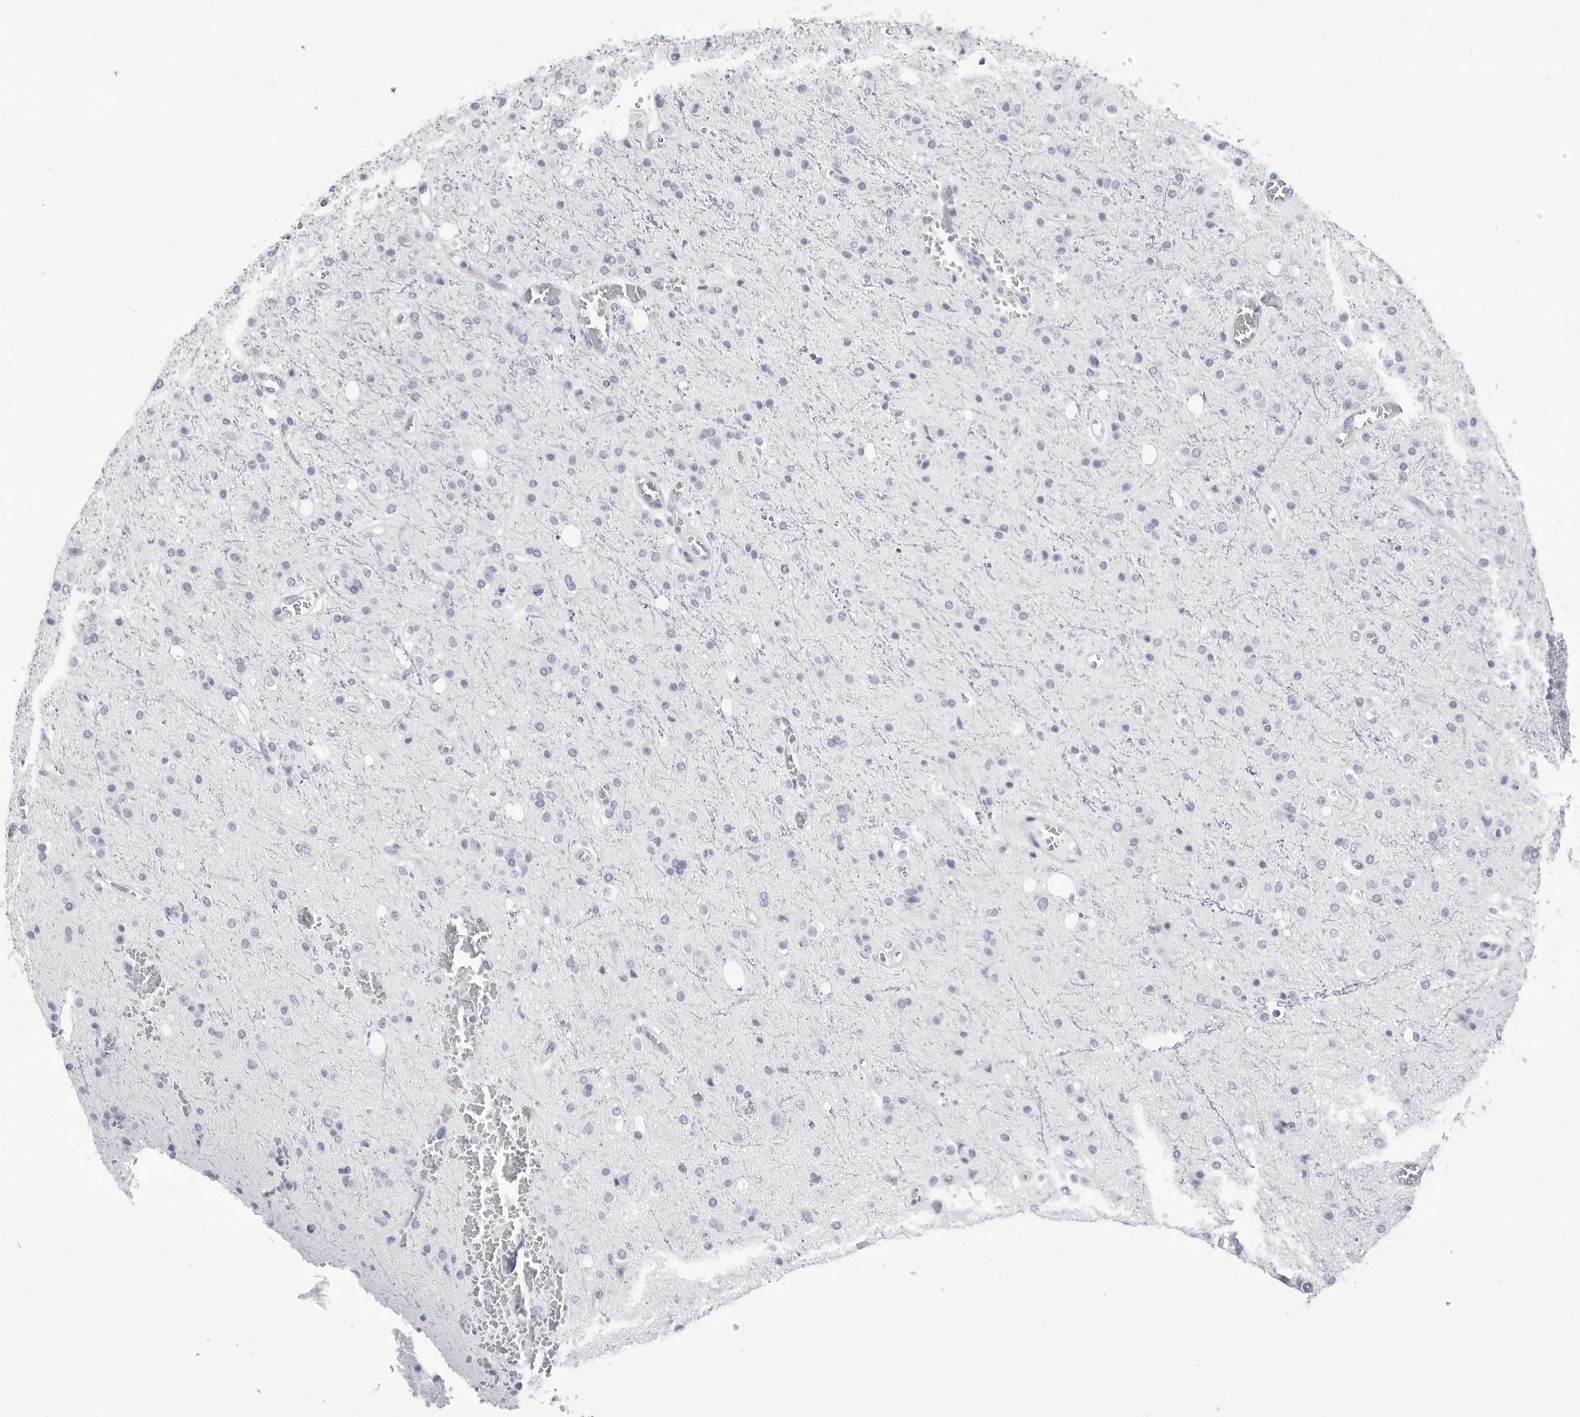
{"staining": {"intensity": "negative", "quantity": "none", "location": "none"}, "tissue": "glioma", "cell_type": "Tumor cells", "image_type": "cancer", "snomed": [{"axis": "morphology", "description": "Glioma, malignant, High grade"}, {"axis": "topography", "description": "Brain"}], "caption": "Tumor cells show no significant protein staining in high-grade glioma (malignant).", "gene": "CST2", "patient": {"sex": "male", "age": 47}}